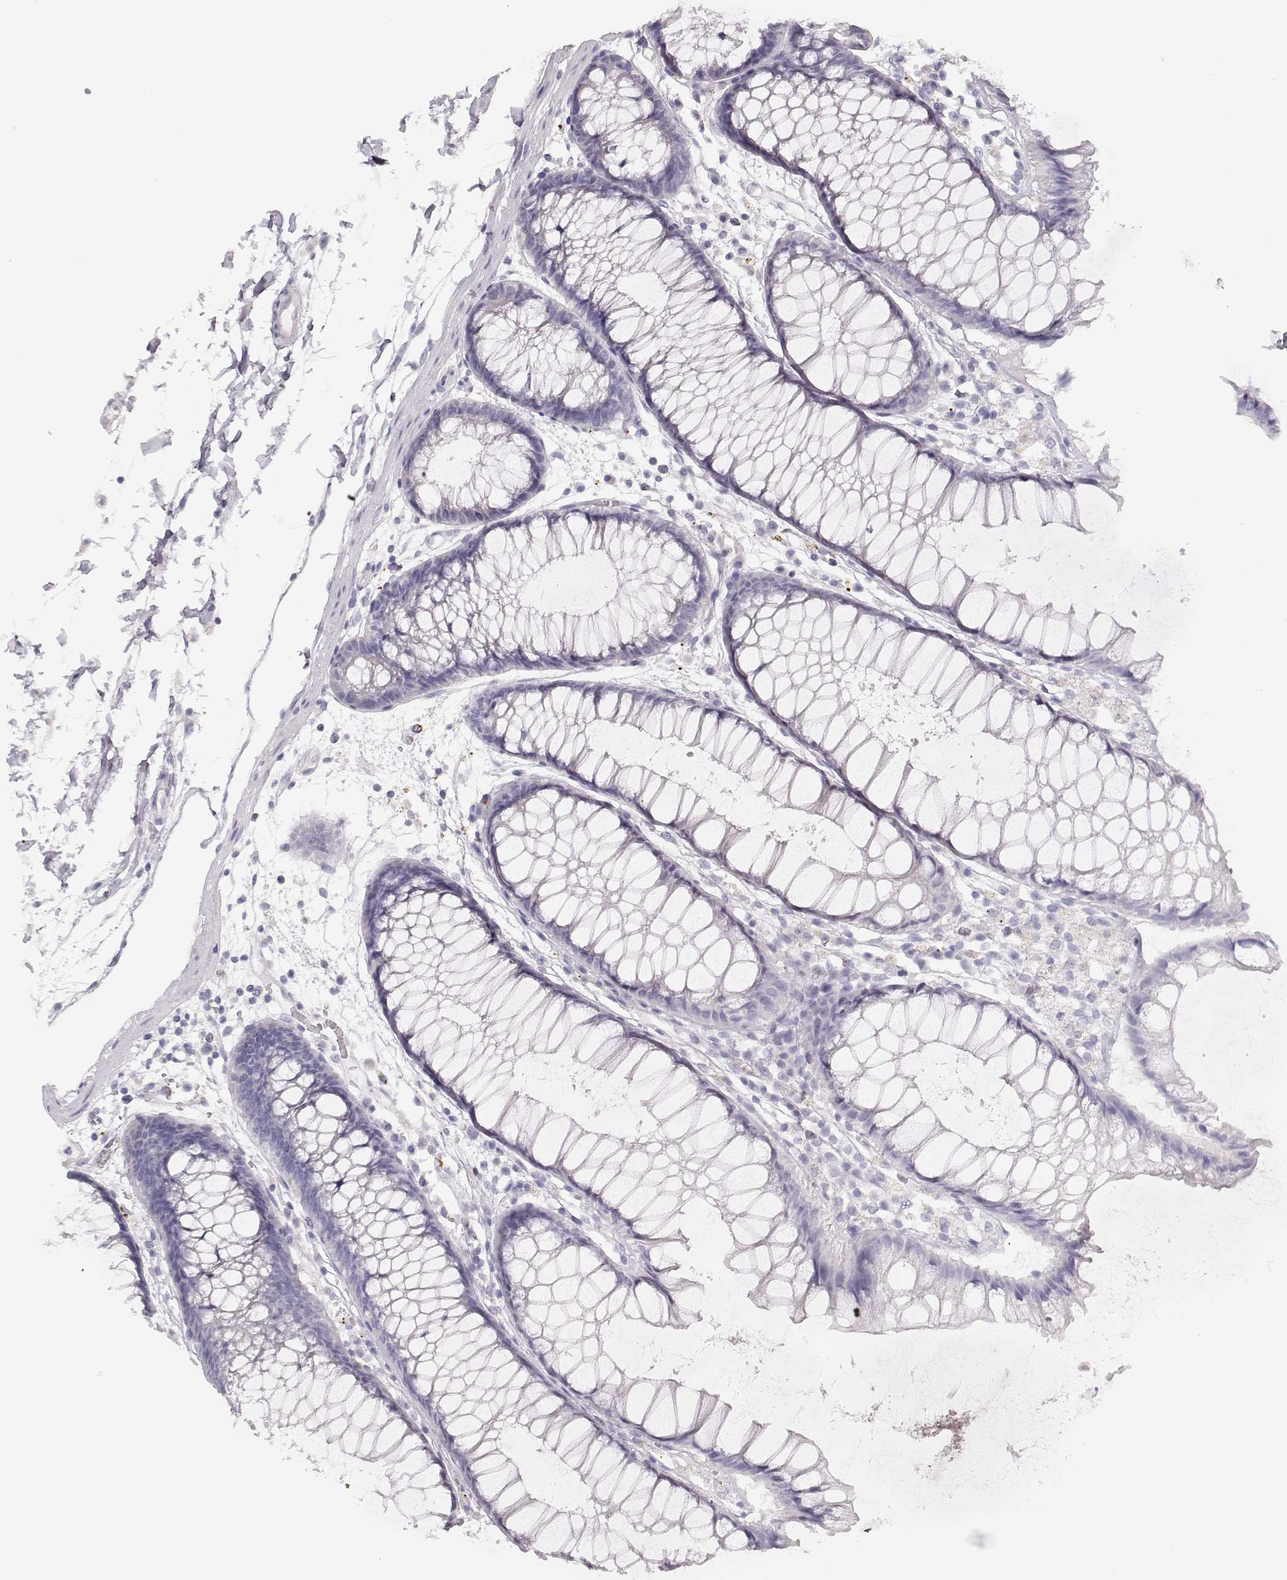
{"staining": {"intensity": "negative", "quantity": "none", "location": "none"}, "tissue": "colon", "cell_type": "Endothelial cells", "image_type": "normal", "snomed": [{"axis": "morphology", "description": "Normal tissue, NOS"}, {"axis": "morphology", "description": "Adenocarcinoma, NOS"}, {"axis": "topography", "description": "Colon"}], "caption": "IHC of normal human colon shows no expression in endothelial cells. (Brightfield microscopy of DAB (3,3'-diaminobenzidine) immunohistochemistry at high magnification).", "gene": "NUTM1", "patient": {"sex": "male", "age": 65}}